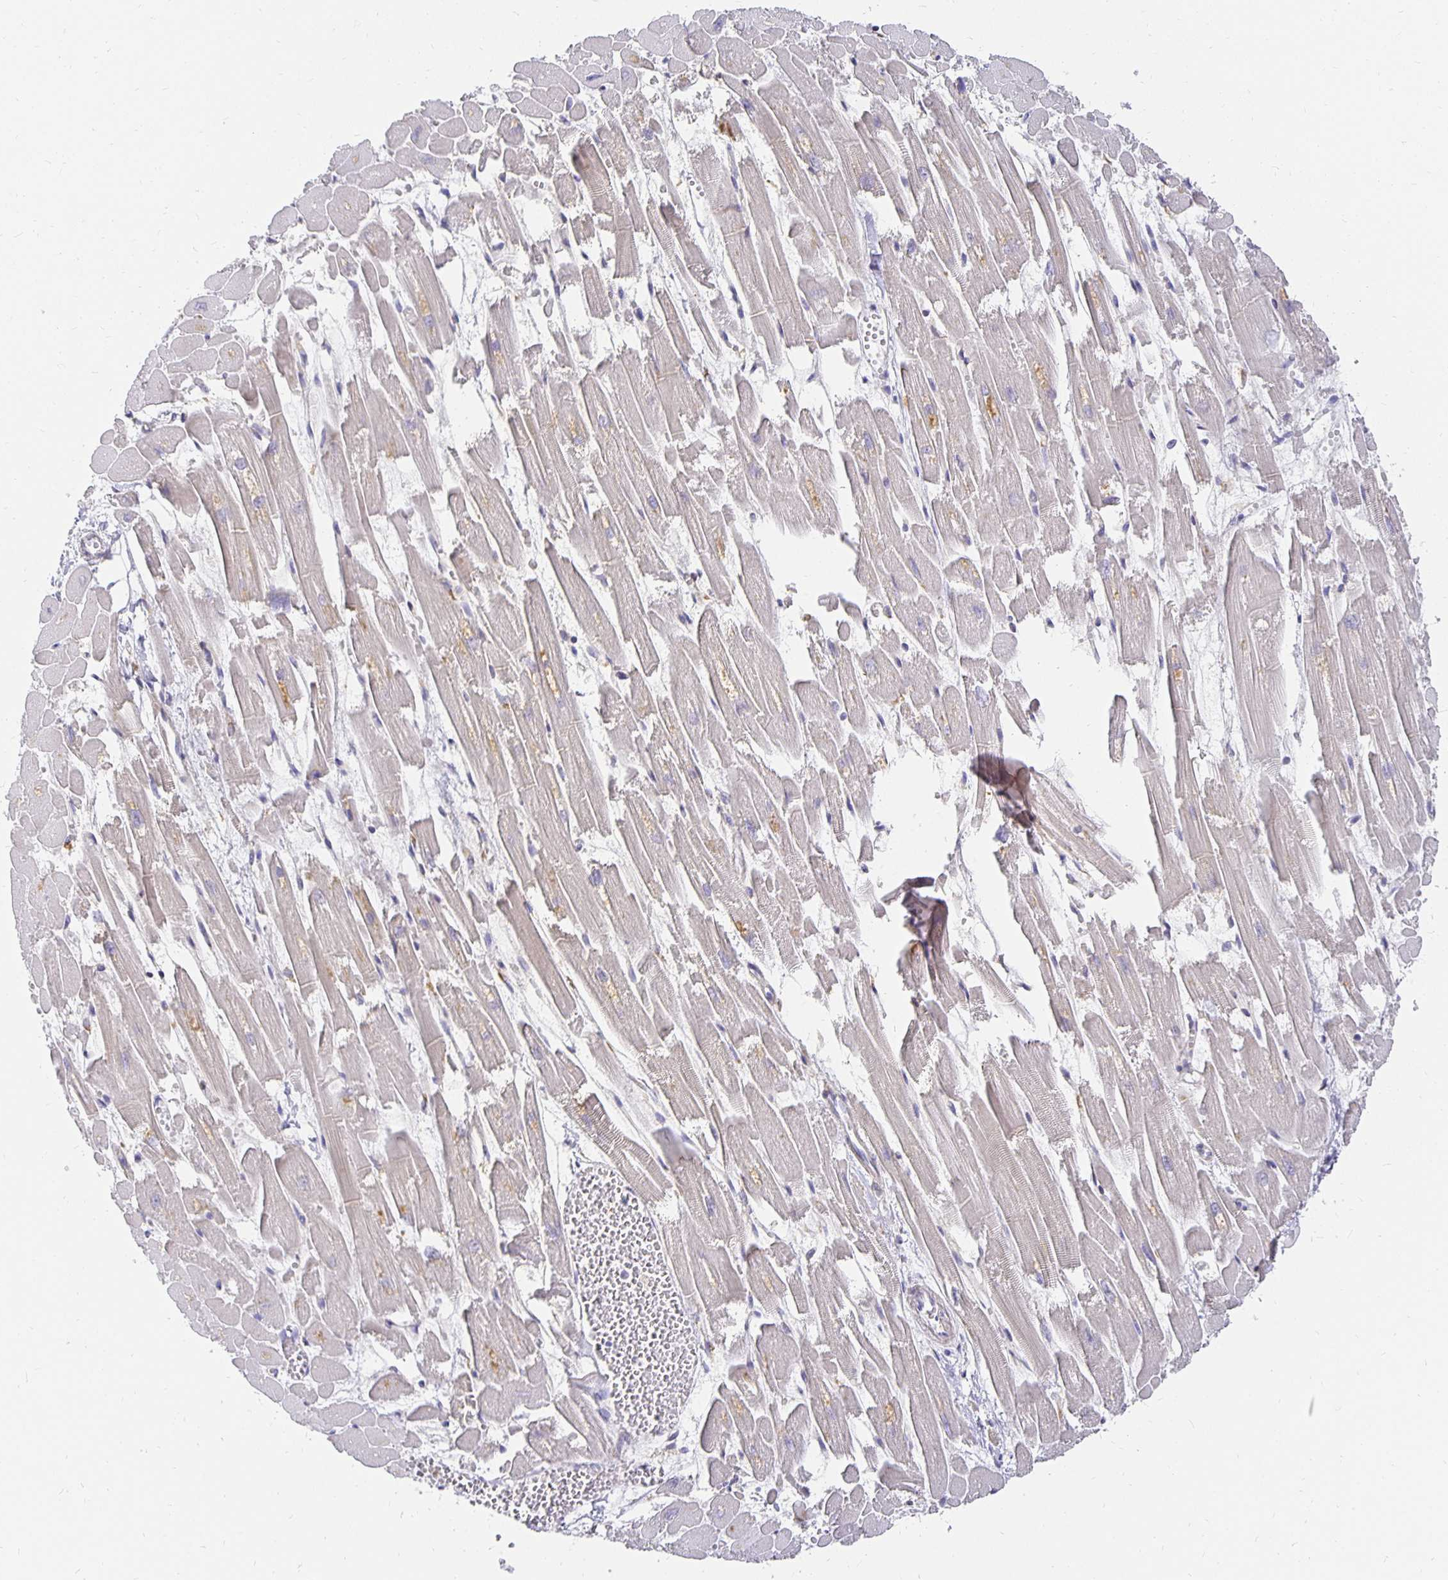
{"staining": {"intensity": "weak", "quantity": "<25%", "location": "cytoplasmic/membranous"}, "tissue": "heart muscle", "cell_type": "Cardiomyocytes", "image_type": "normal", "snomed": [{"axis": "morphology", "description": "Normal tissue, NOS"}, {"axis": "topography", "description": "Heart"}], "caption": "Immunohistochemistry (IHC) micrograph of normal heart muscle stained for a protein (brown), which displays no expression in cardiomyocytes. The staining is performed using DAB brown chromogen with nuclei counter-stained in using hematoxylin.", "gene": "PLOD1", "patient": {"sex": "female", "age": 52}}